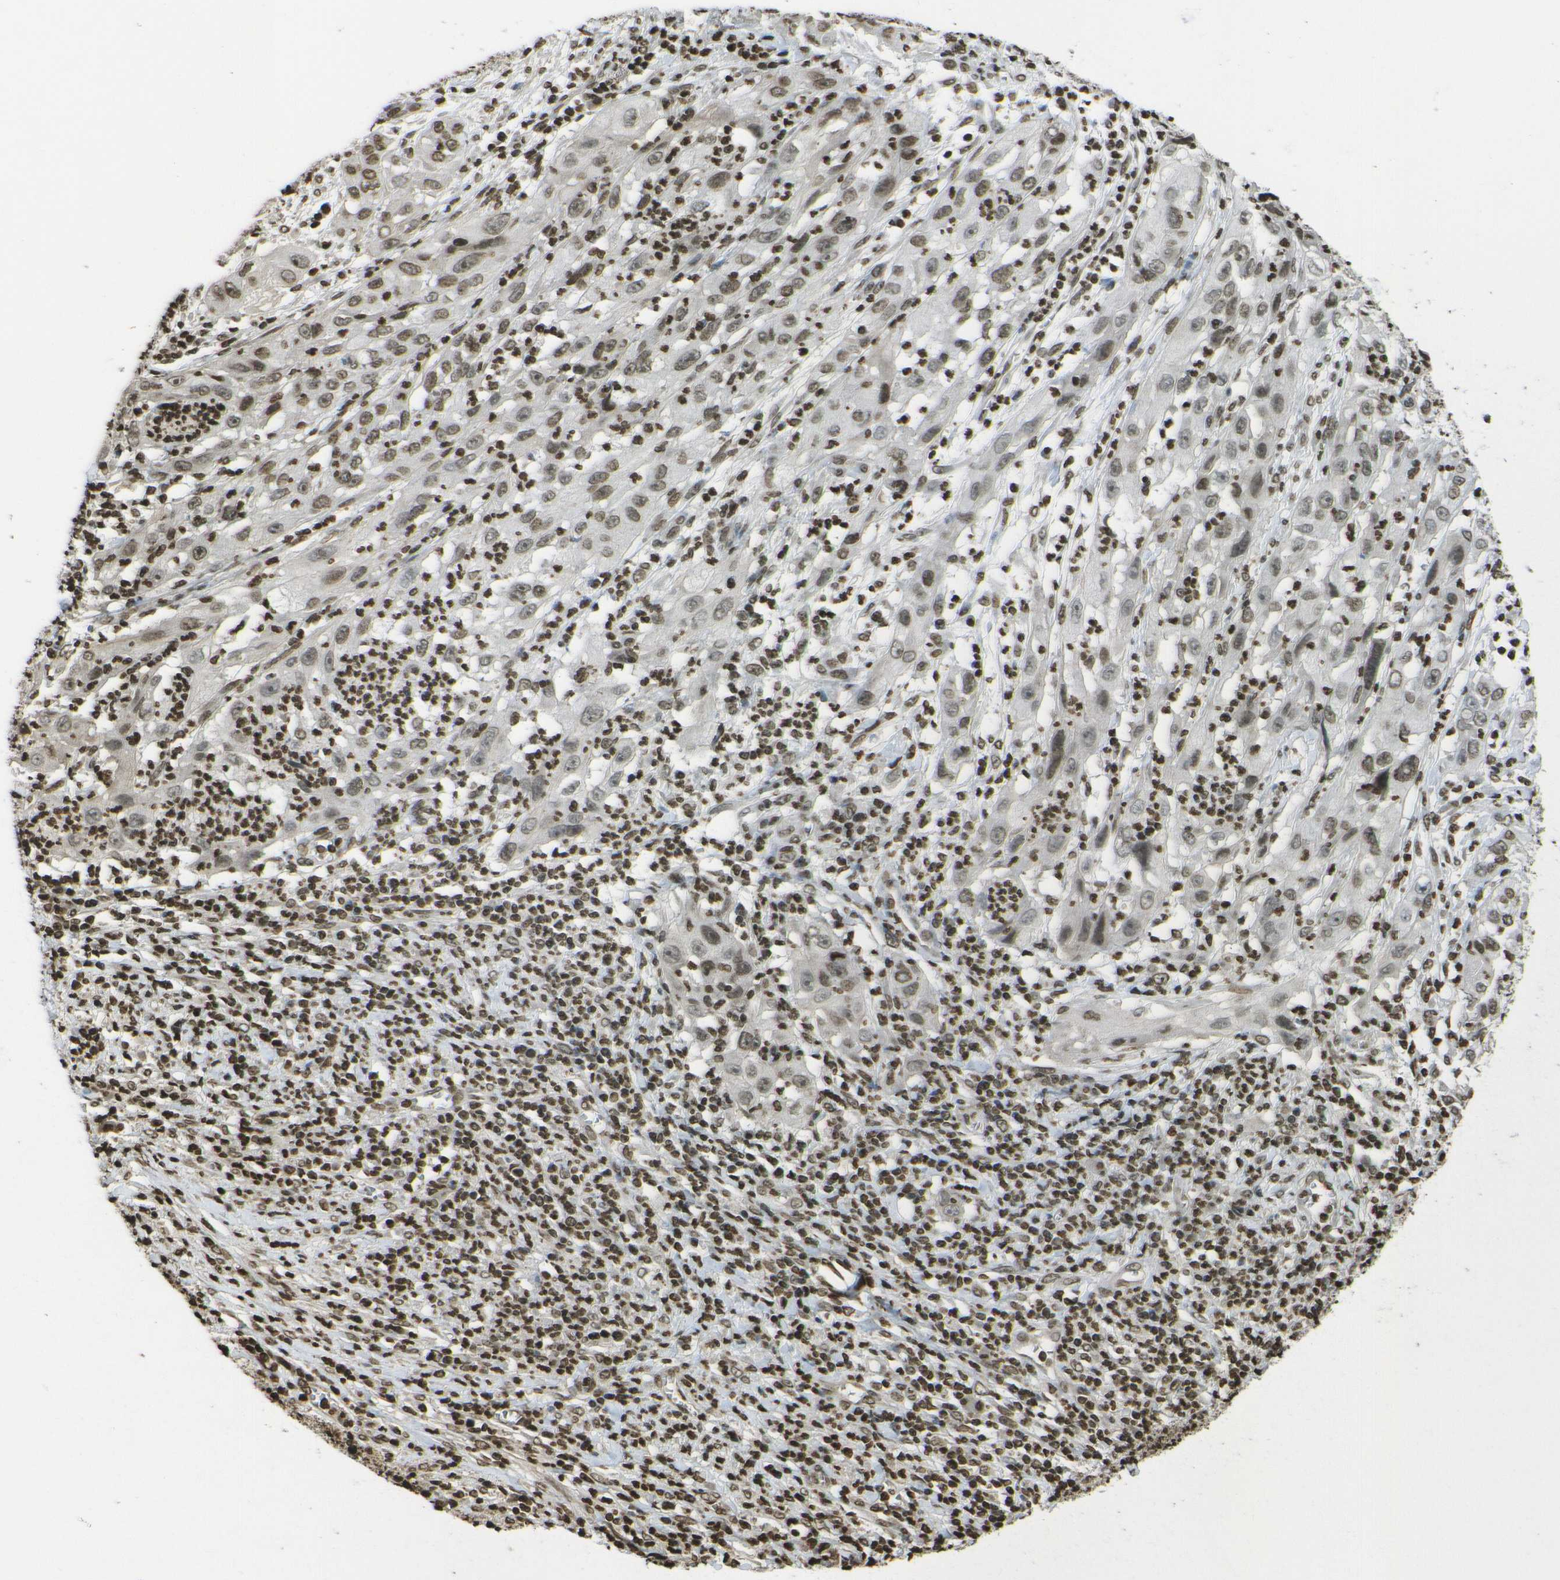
{"staining": {"intensity": "weak", "quantity": ">75%", "location": "nuclear"}, "tissue": "cervical cancer", "cell_type": "Tumor cells", "image_type": "cancer", "snomed": [{"axis": "morphology", "description": "Squamous cell carcinoma, NOS"}, {"axis": "topography", "description": "Cervix"}], "caption": "Protein positivity by IHC reveals weak nuclear positivity in about >75% of tumor cells in cervical cancer (squamous cell carcinoma).", "gene": "H4C16", "patient": {"sex": "female", "age": 32}}